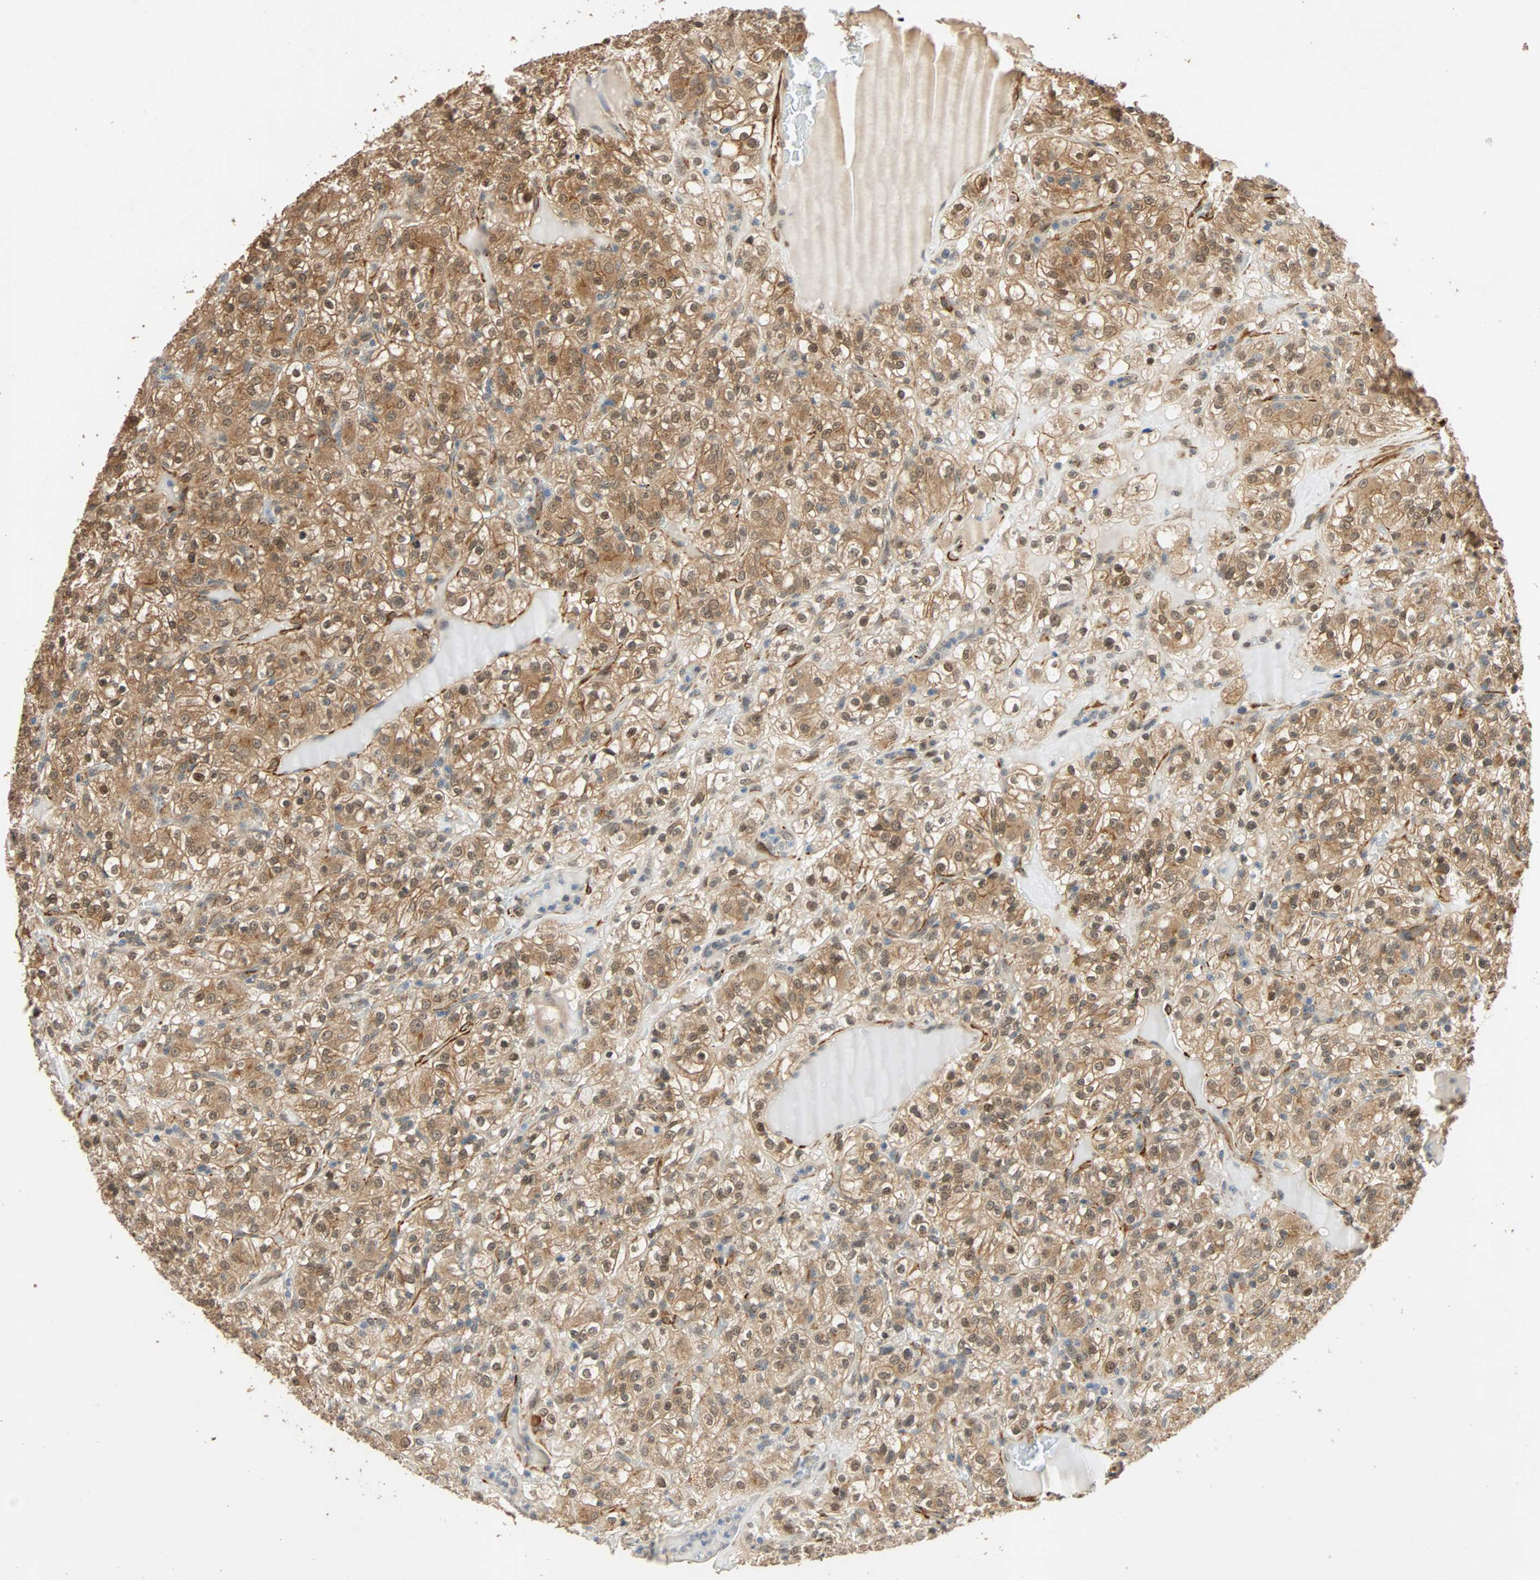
{"staining": {"intensity": "moderate", "quantity": ">75%", "location": "cytoplasmic/membranous,nuclear"}, "tissue": "renal cancer", "cell_type": "Tumor cells", "image_type": "cancer", "snomed": [{"axis": "morphology", "description": "Normal tissue, NOS"}, {"axis": "morphology", "description": "Adenocarcinoma, NOS"}, {"axis": "topography", "description": "Kidney"}], "caption": "Tumor cells demonstrate medium levels of moderate cytoplasmic/membranous and nuclear staining in approximately >75% of cells in adenocarcinoma (renal).", "gene": "QSER1", "patient": {"sex": "female", "age": 72}}